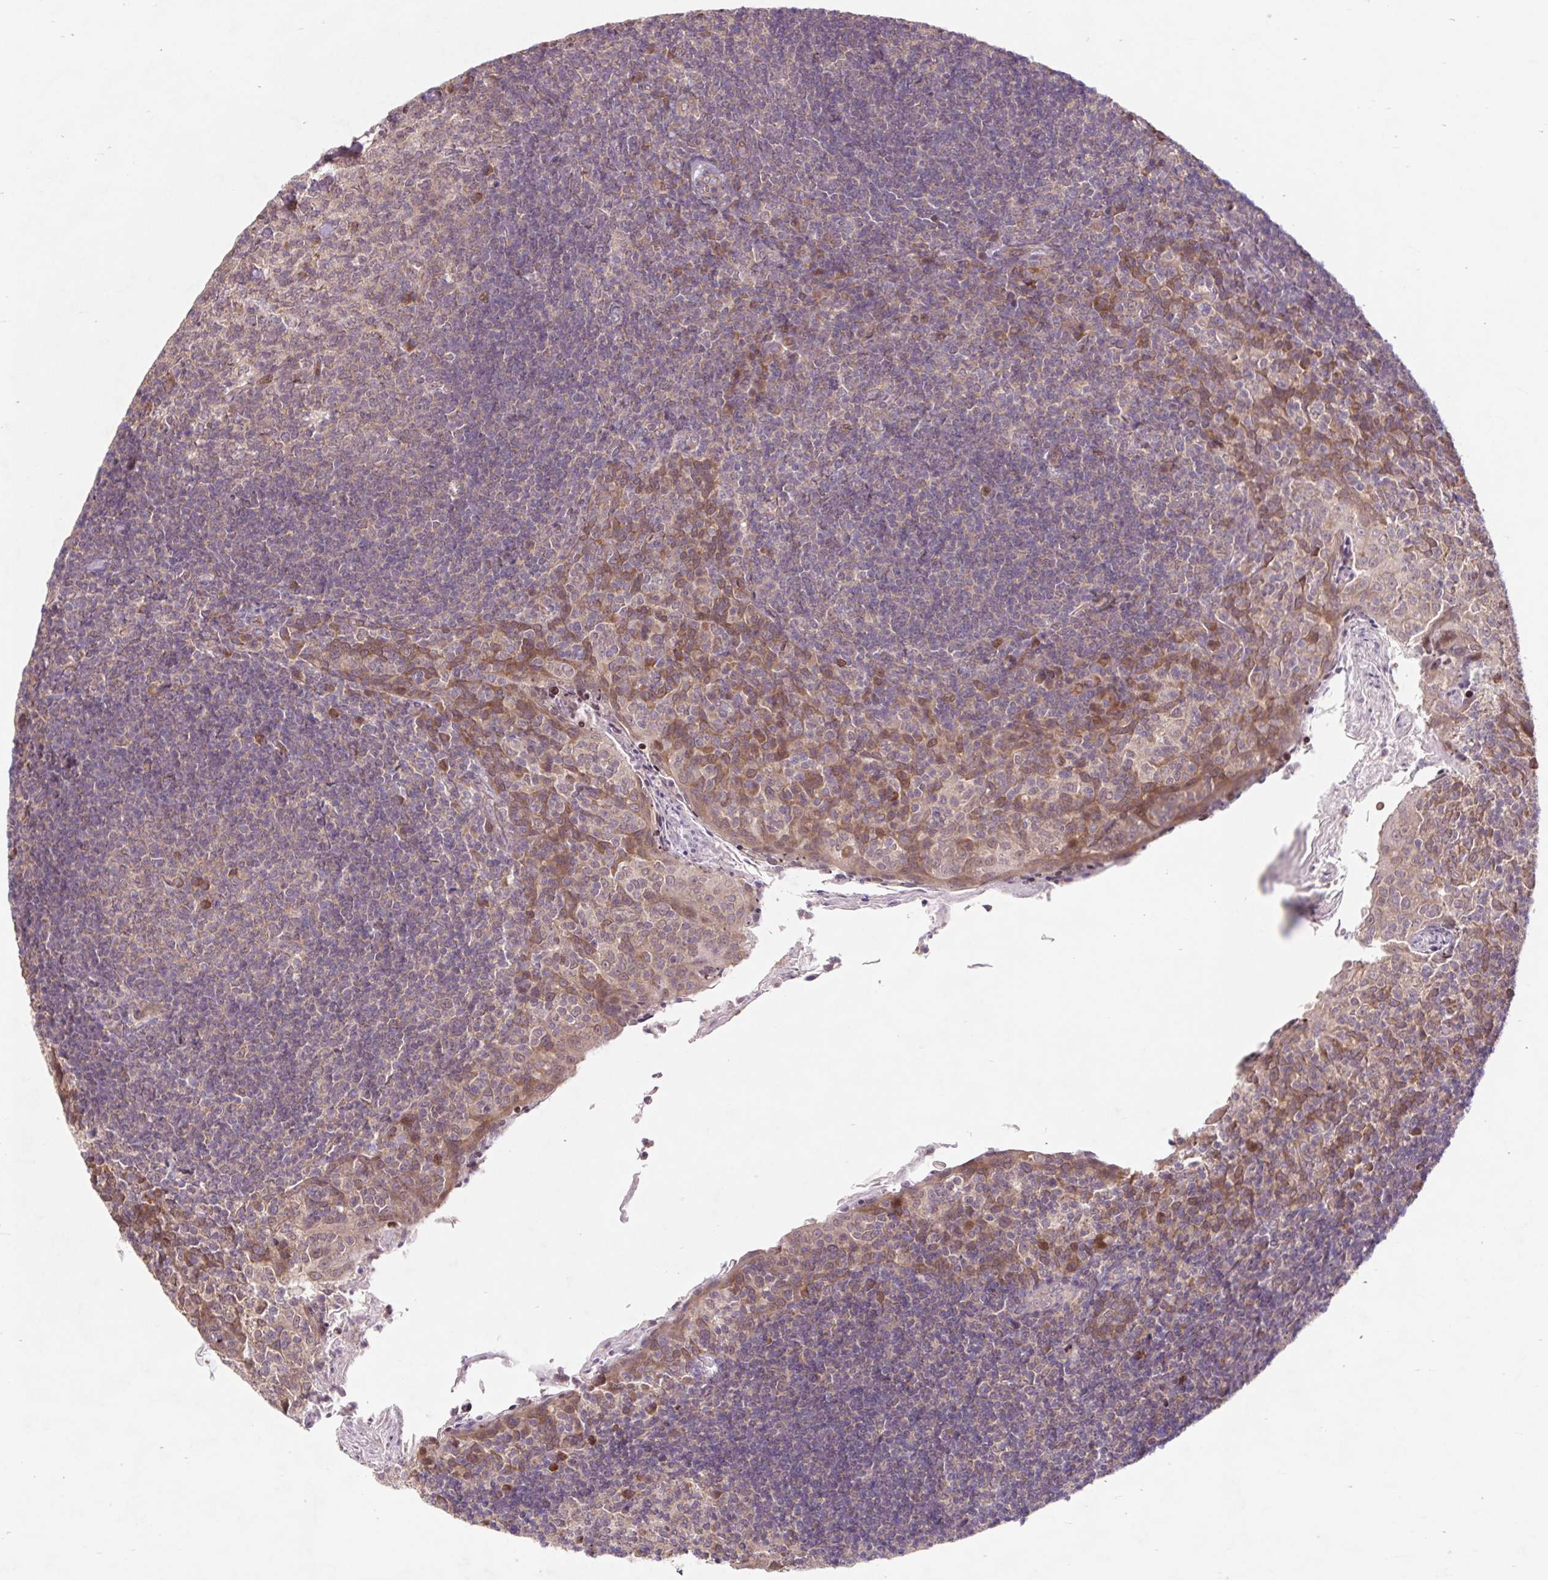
{"staining": {"intensity": "moderate", "quantity": "<25%", "location": "cytoplasmic/membranous"}, "tissue": "tonsil", "cell_type": "Germinal center cells", "image_type": "normal", "snomed": [{"axis": "morphology", "description": "Normal tissue, NOS"}, {"axis": "topography", "description": "Tonsil"}], "caption": "DAB immunohistochemical staining of unremarkable human tonsil exhibits moderate cytoplasmic/membranous protein expression in approximately <25% of germinal center cells.", "gene": "HFE", "patient": {"sex": "female", "age": 10}}